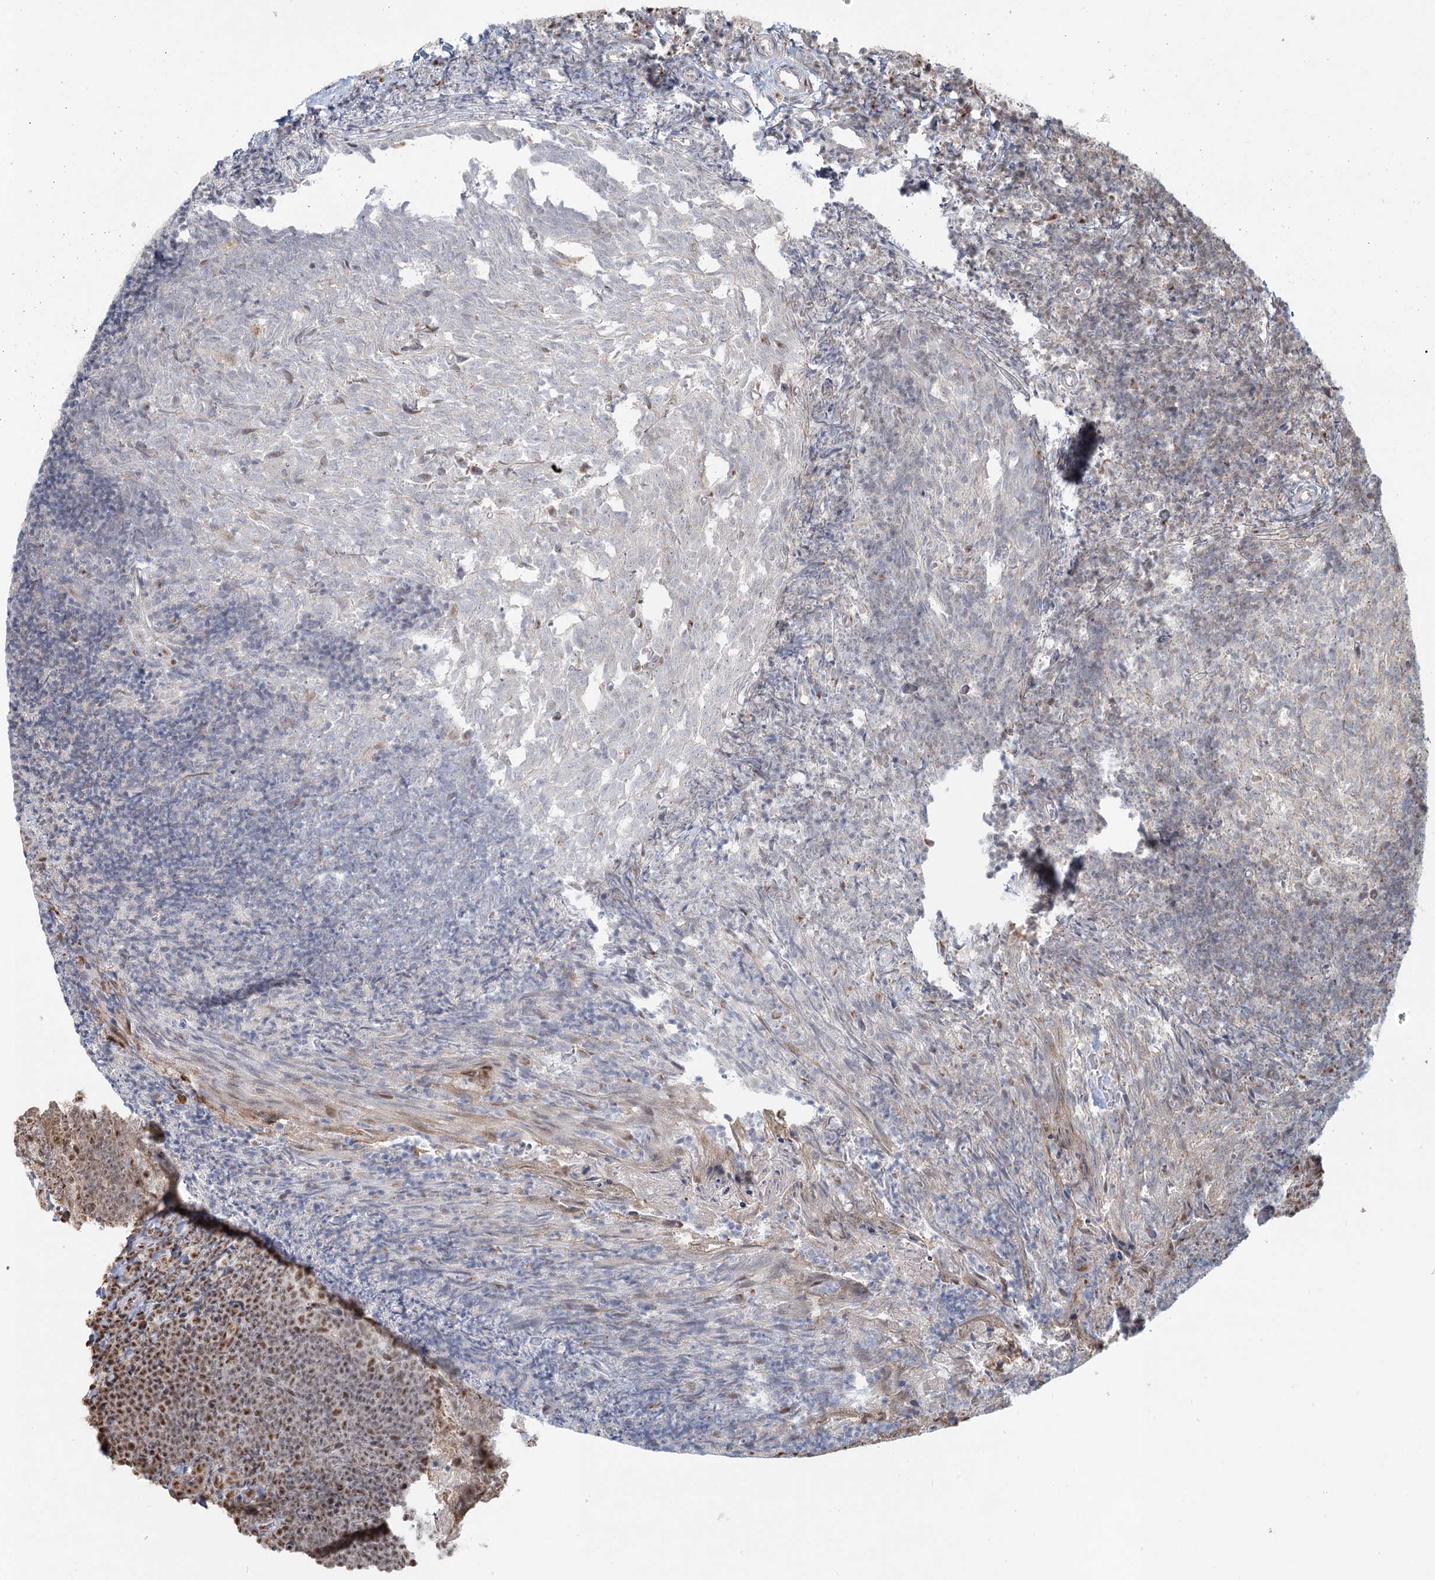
{"staining": {"intensity": "moderate", "quantity": "25%-75%", "location": "nuclear"}, "tissue": "tonsil", "cell_type": "Germinal center cells", "image_type": "normal", "snomed": [{"axis": "morphology", "description": "Normal tissue, NOS"}, {"axis": "topography", "description": "Tonsil"}], "caption": "The image exhibits staining of normal tonsil, revealing moderate nuclear protein positivity (brown color) within germinal center cells.", "gene": "GPALPP1", "patient": {"sex": "female", "age": 10}}